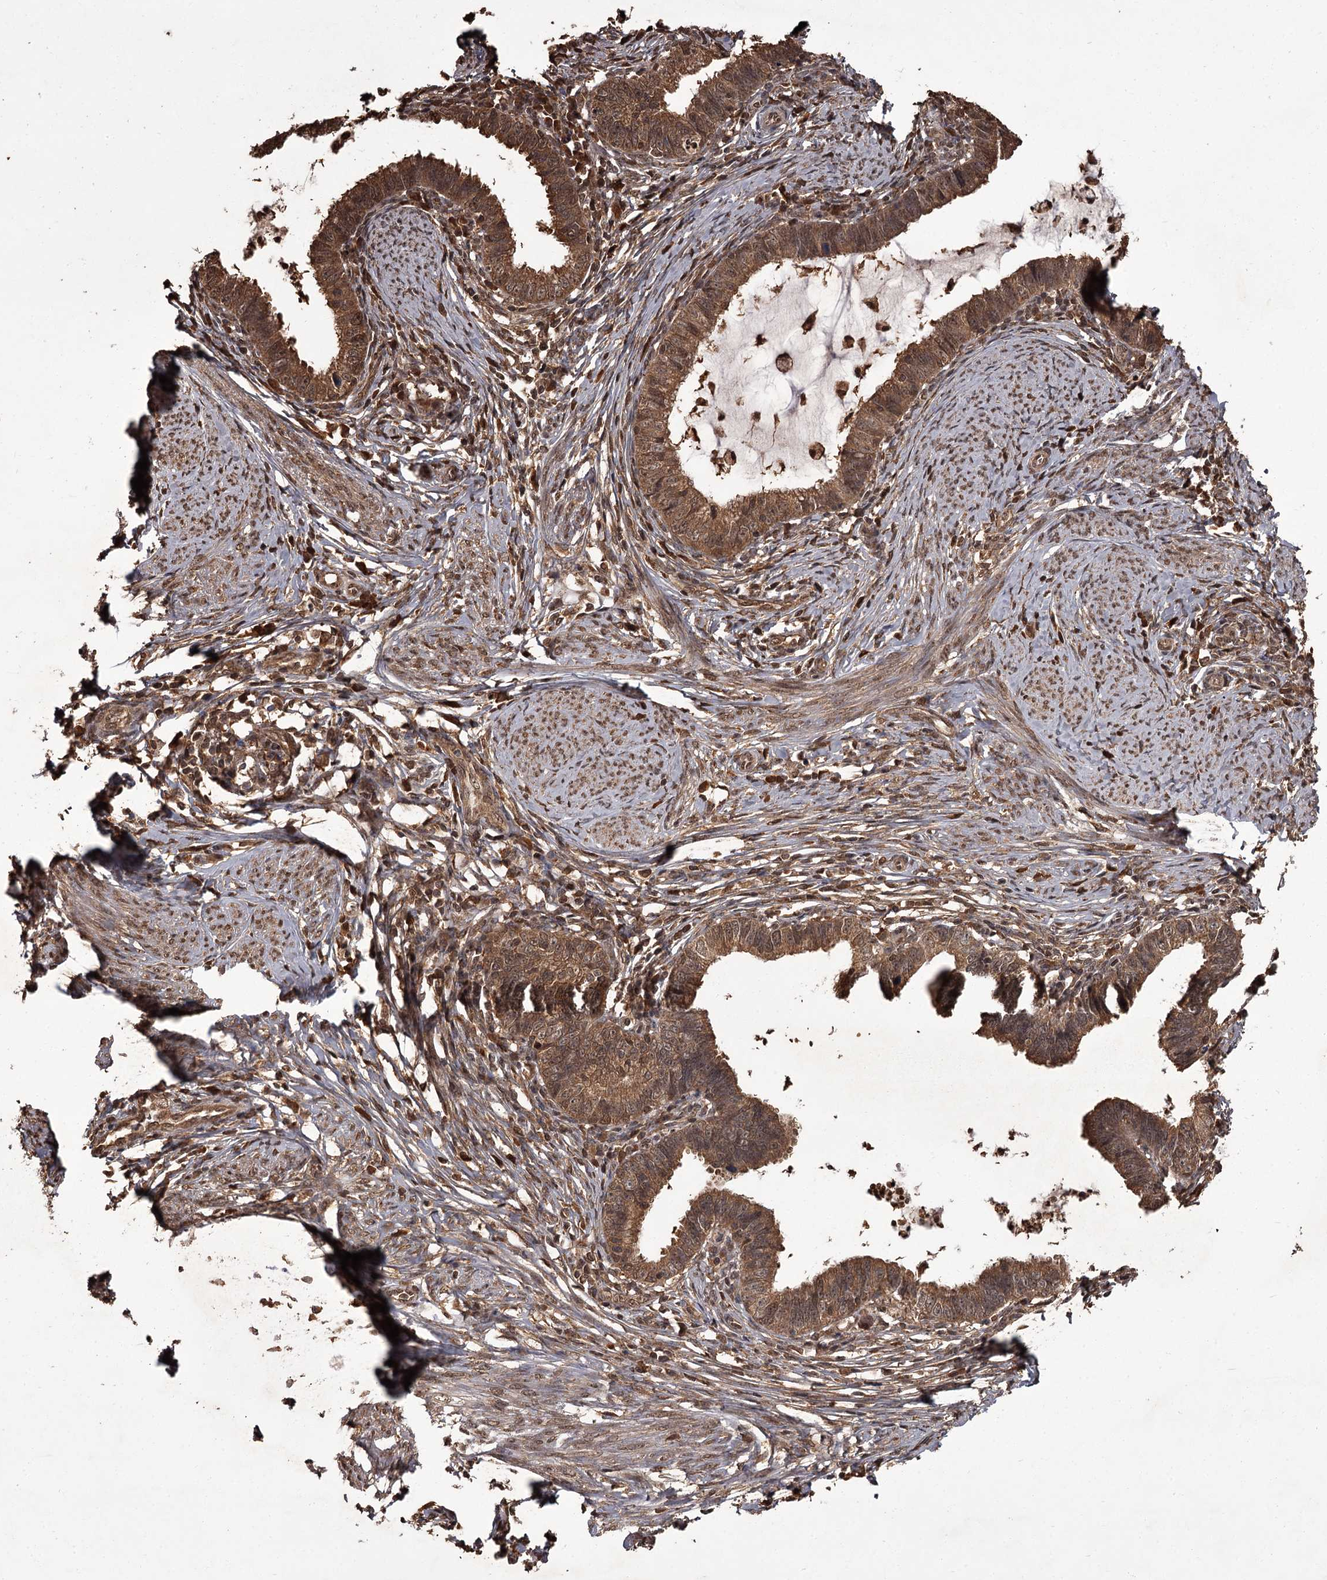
{"staining": {"intensity": "moderate", "quantity": ">75%", "location": "cytoplasmic/membranous,nuclear"}, "tissue": "cervical cancer", "cell_type": "Tumor cells", "image_type": "cancer", "snomed": [{"axis": "morphology", "description": "Adenocarcinoma, NOS"}, {"axis": "topography", "description": "Cervix"}], "caption": "High-power microscopy captured an IHC micrograph of adenocarcinoma (cervical), revealing moderate cytoplasmic/membranous and nuclear staining in approximately >75% of tumor cells. (DAB IHC with brightfield microscopy, high magnification).", "gene": "NPRL2", "patient": {"sex": "female", "age": 36}}